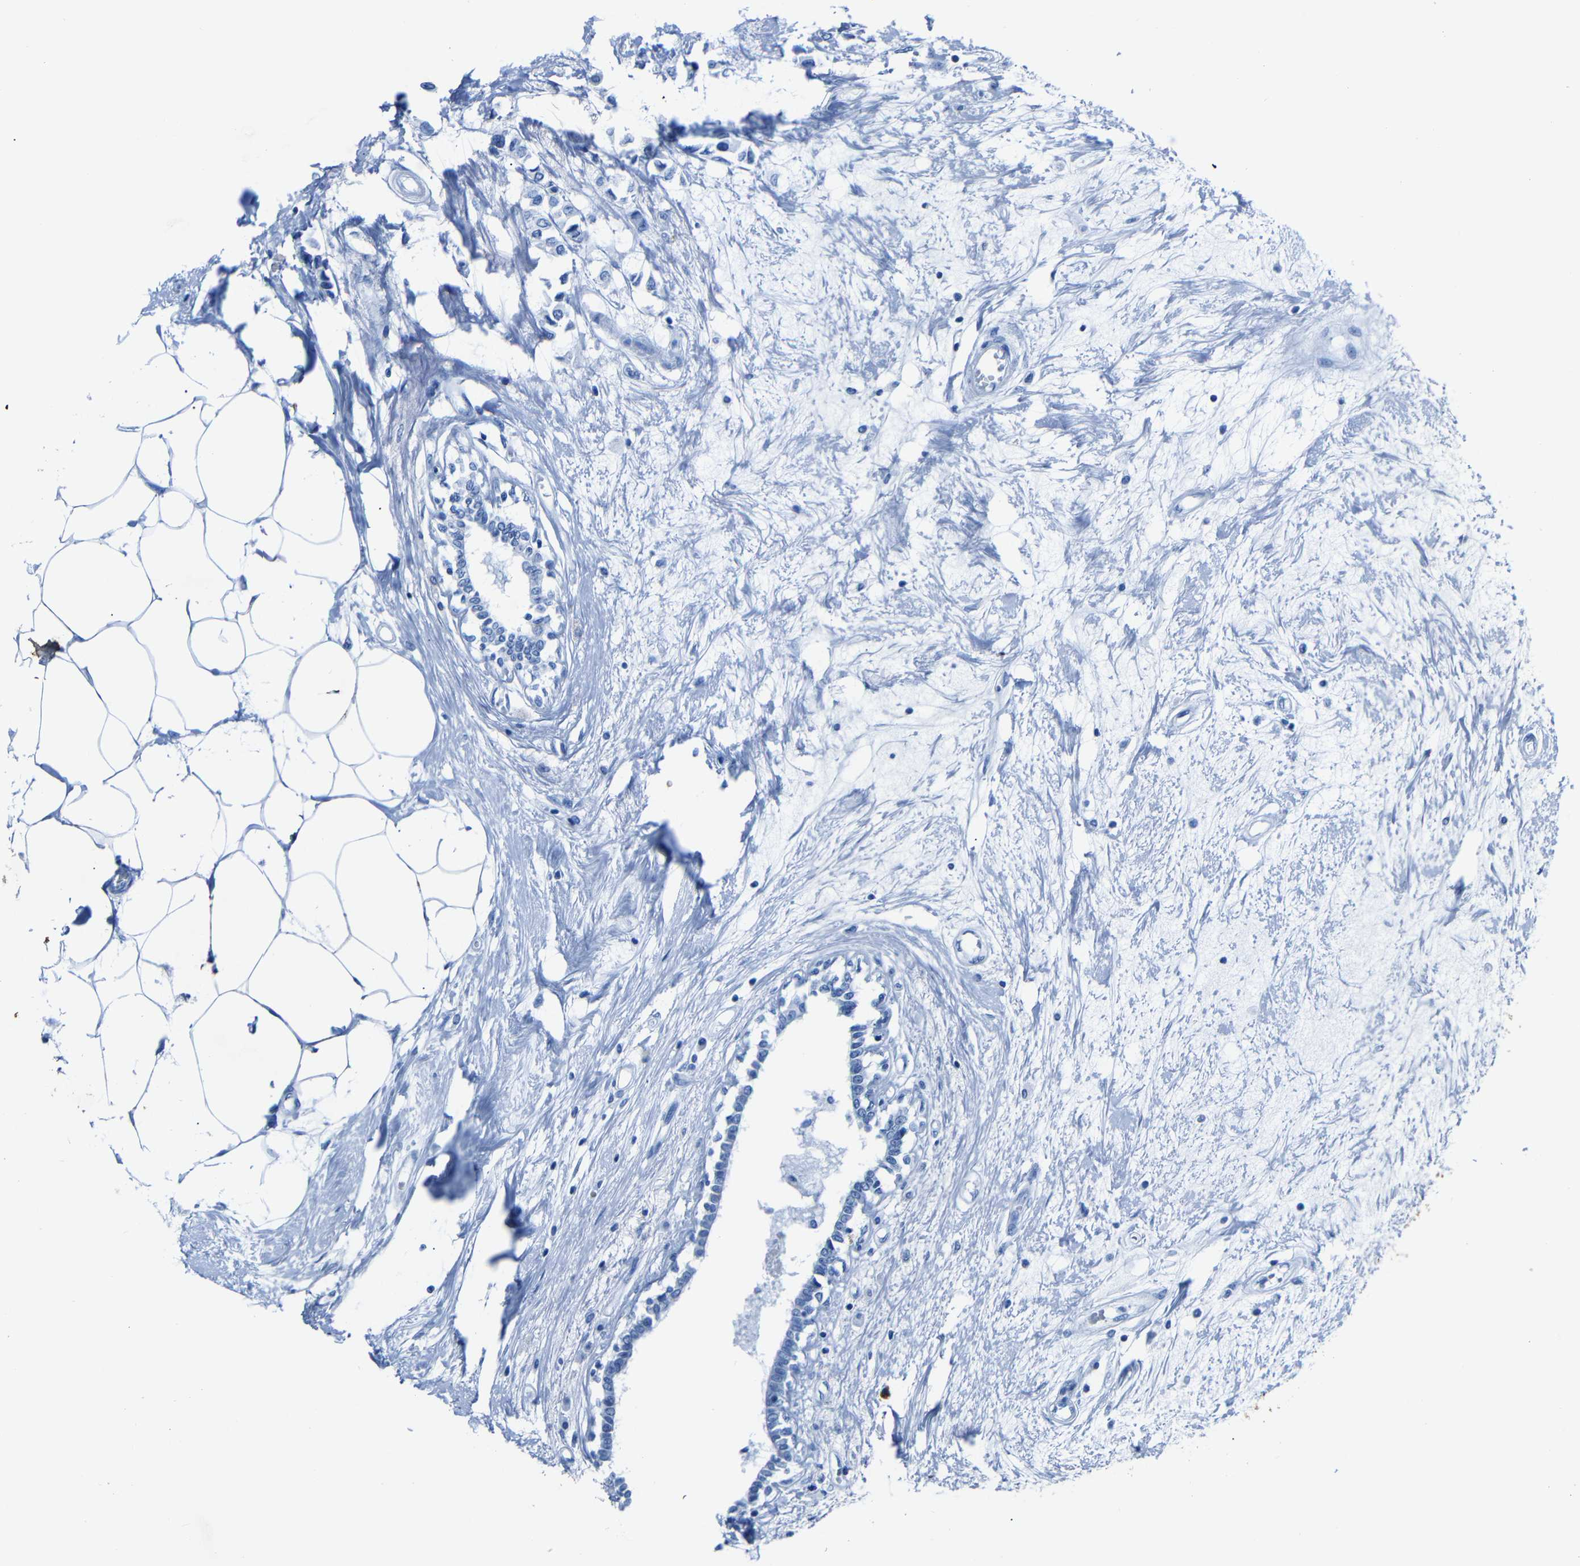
{"staining": {"intensity": "negative", "quantity": "none", "location": "none"}, "tissue": "breast cancer", "cell_type": "Tumor cells", "image_type": "cancer", "snomed": [{"axis": "morphology", "description": "Lobular carcinoma"}, {"axis": "topography", "description": "Breast"}], "caption": "This is a histopathology image of immunohistochemistry staining of lobular carcinoma (breast), which shows no expression in tumor cells.", "gene": "CLDN11", "patient": {"sex": "female", "age": 51}}